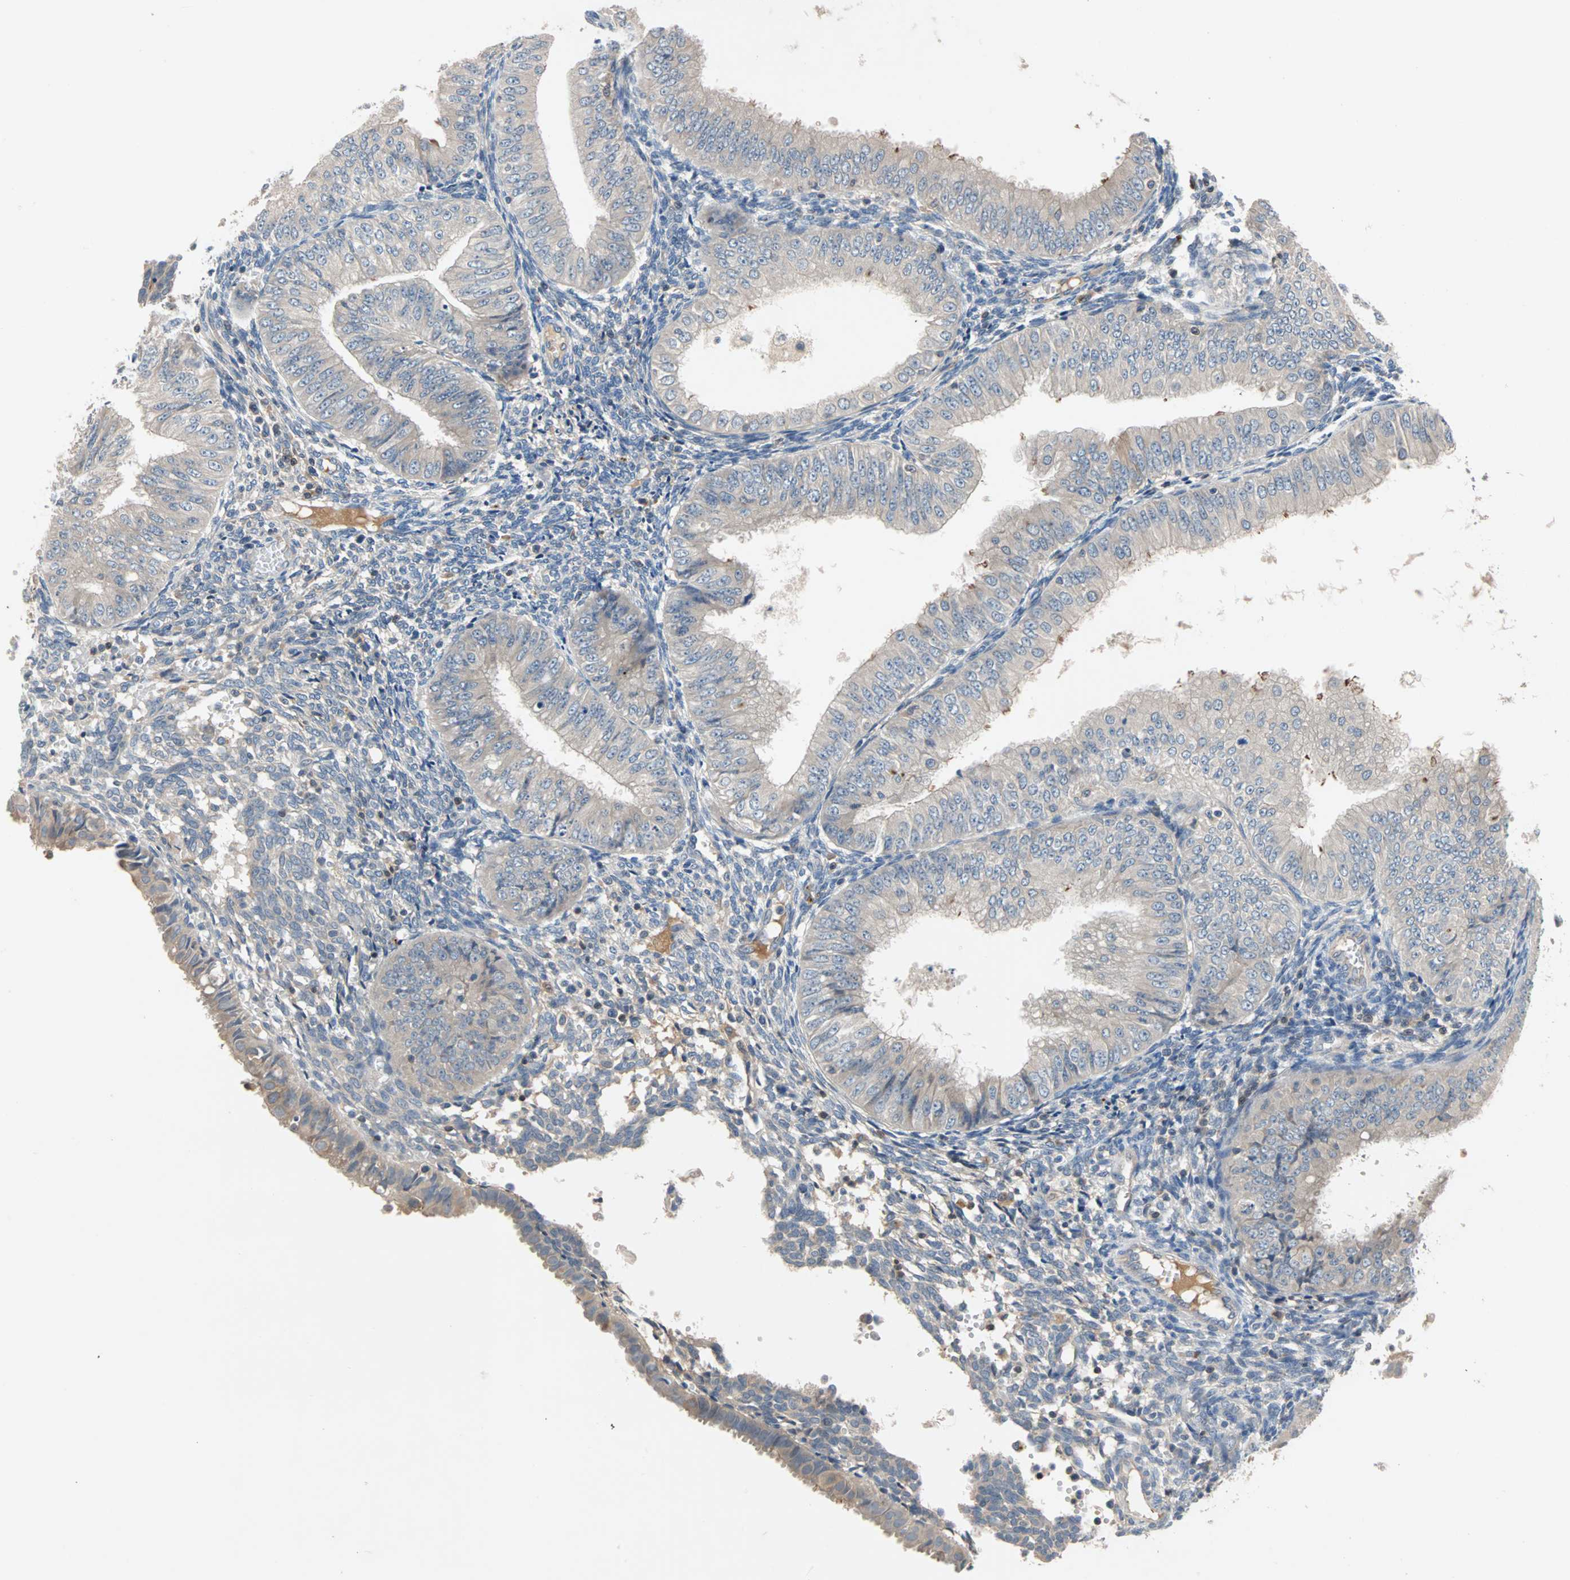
{"staining": {"intensity": "negative", "quantity": "none", "location": "none"}, "tissue": "endometrial cancer", "cell_type": "Tumor cells", "image_type": "cancer", "snomed": [{"axis": "morphology", "description": "Normal tissue, NOS"}, {"axis": "morphology", "description": "Adenocarcinoma, NOS"}, {"axis": "topography", "description": "Endometrium"}], "caption": "High power microscopy photomicrograph of an immunohistochemistry (IHC) image of endometrial adenocarcinoma, revealing no significant expression in tumor cells.", "gene": "MAP4K1", "patient": {"sex": "female", "age": 53}}